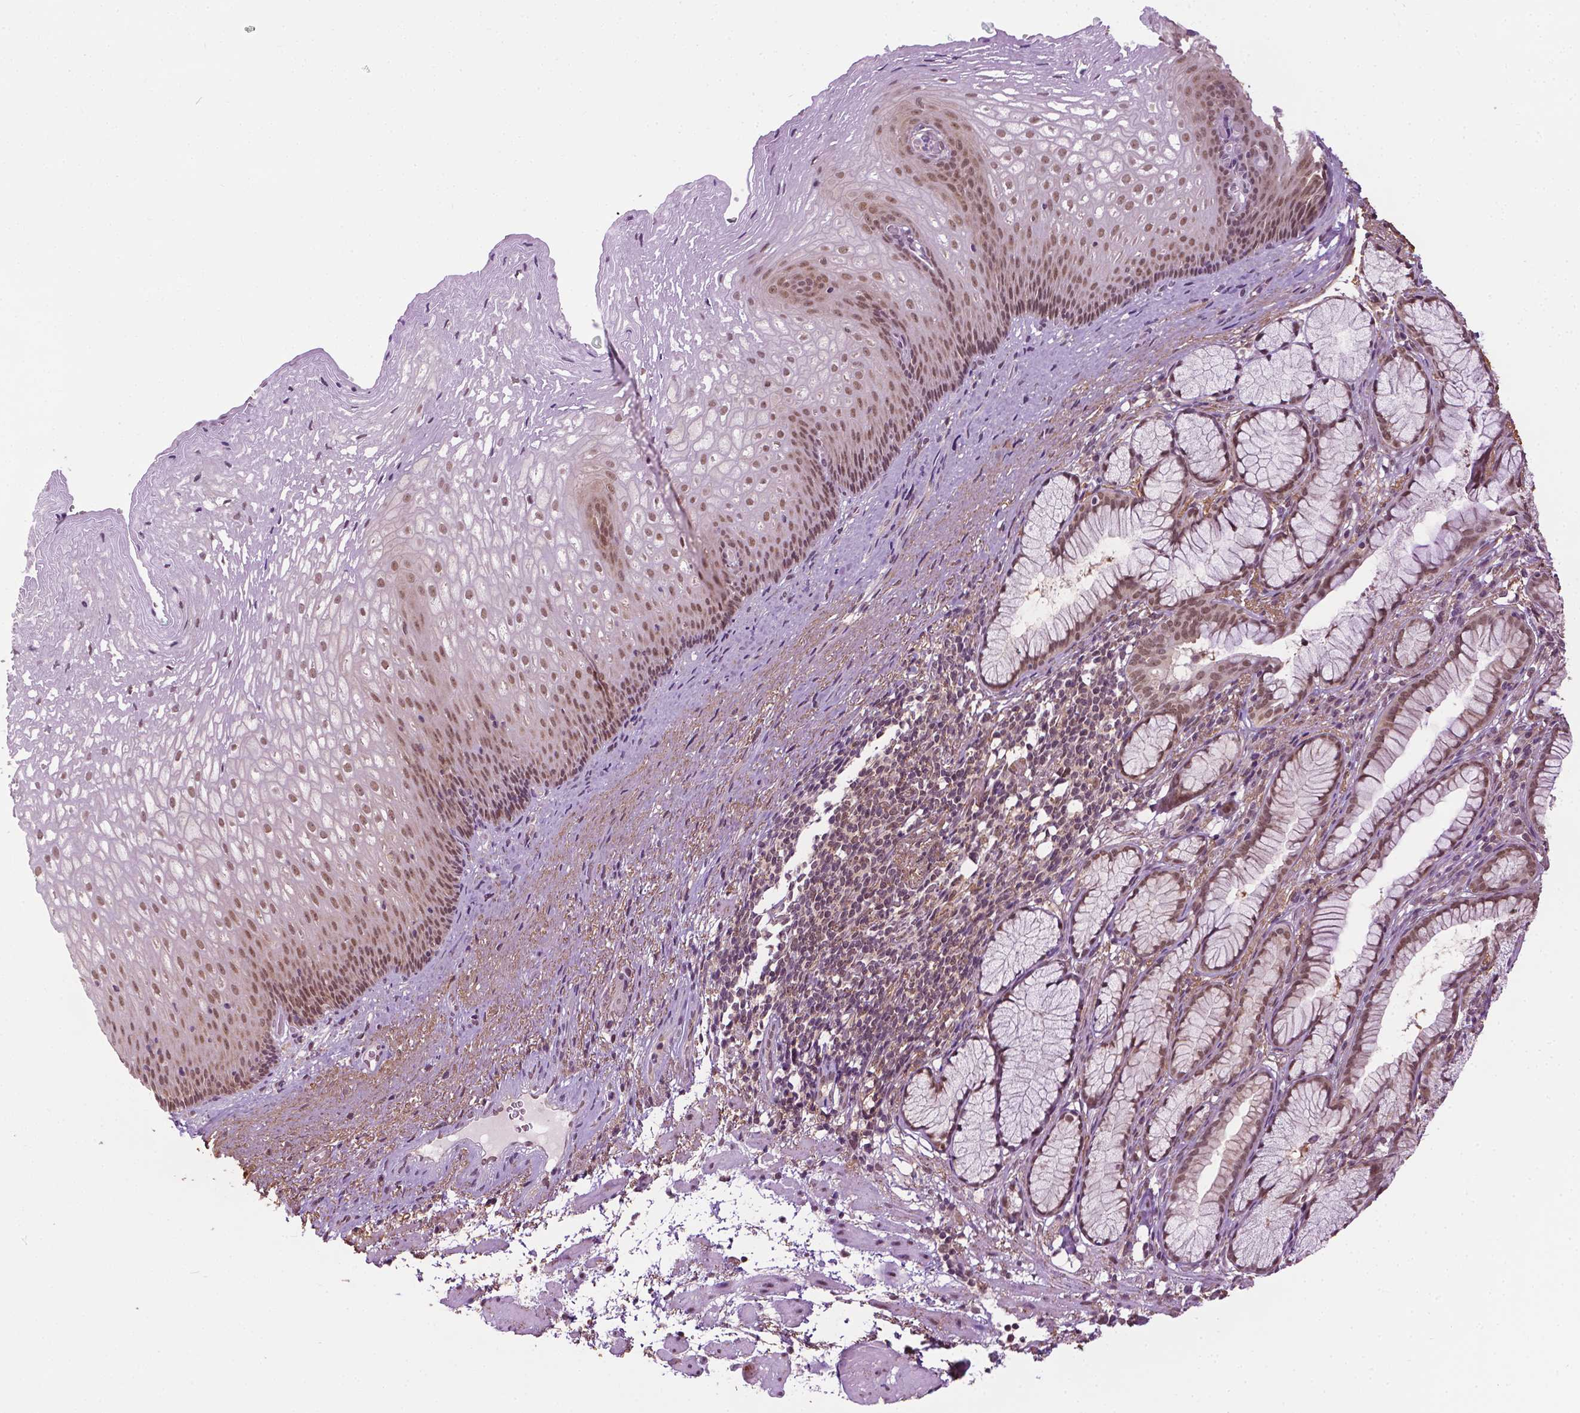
{"staining": {"intensity": "moderate", "quantity": ">75%", "location": "nuclear"}, "tissue": "esophagus", "cell_type": "Squamous epithelial cells", "image_type": "normal", "snomed": [{"axis": "morphology", "description": "Normal tissue, NOS"}, {"axis": "topography", "description": "Esophagus"}], "caption": "A medium amount of moderate nuclear staining is seen in approximately >75% of squamous epithelial cells in unremarkable esophagus.", "gene": "UBQLN4", "patient": {"sex": "male", "age": 76}}